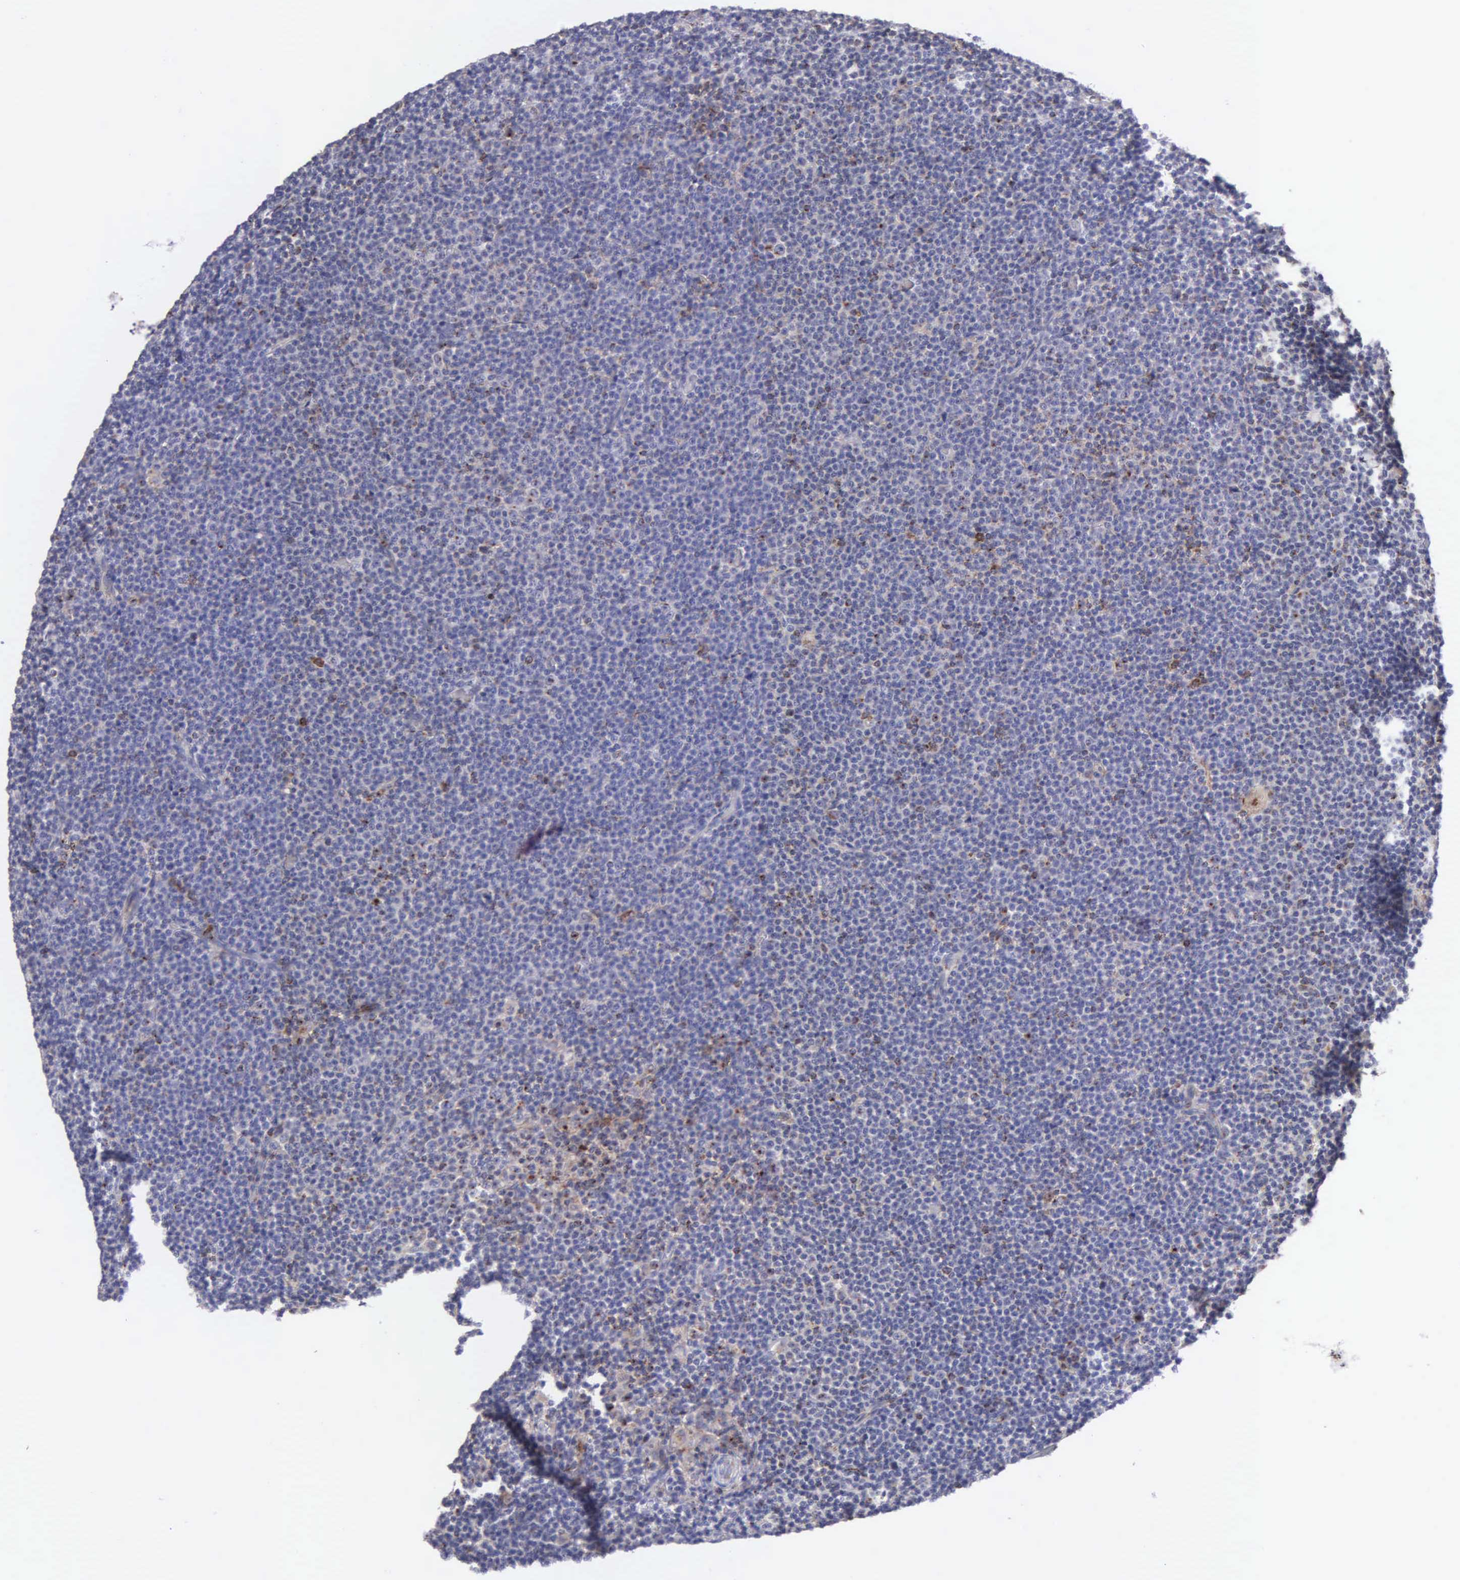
{"staining": {"intensity": "negative", "quantity": "none", "location": "none"}, "tissue": "lymphoma", "cell_type": "Tumor cells", "image_type": "cancer", "snomed": [{"axis": "morphology", "description": "Malignant lymphoma, non-Hodgkin's type, Low grade"}, {"axis": "topography", "description": "Lymph node"}], "caption": "Immunohistochemistry (IHC) of malignant lymphoma, non-Hodgkin's type (low-grade) reveals no positivity in tumor cells.", "gene": "SRGN", "patient": {"sex": "female", "age": 69}}